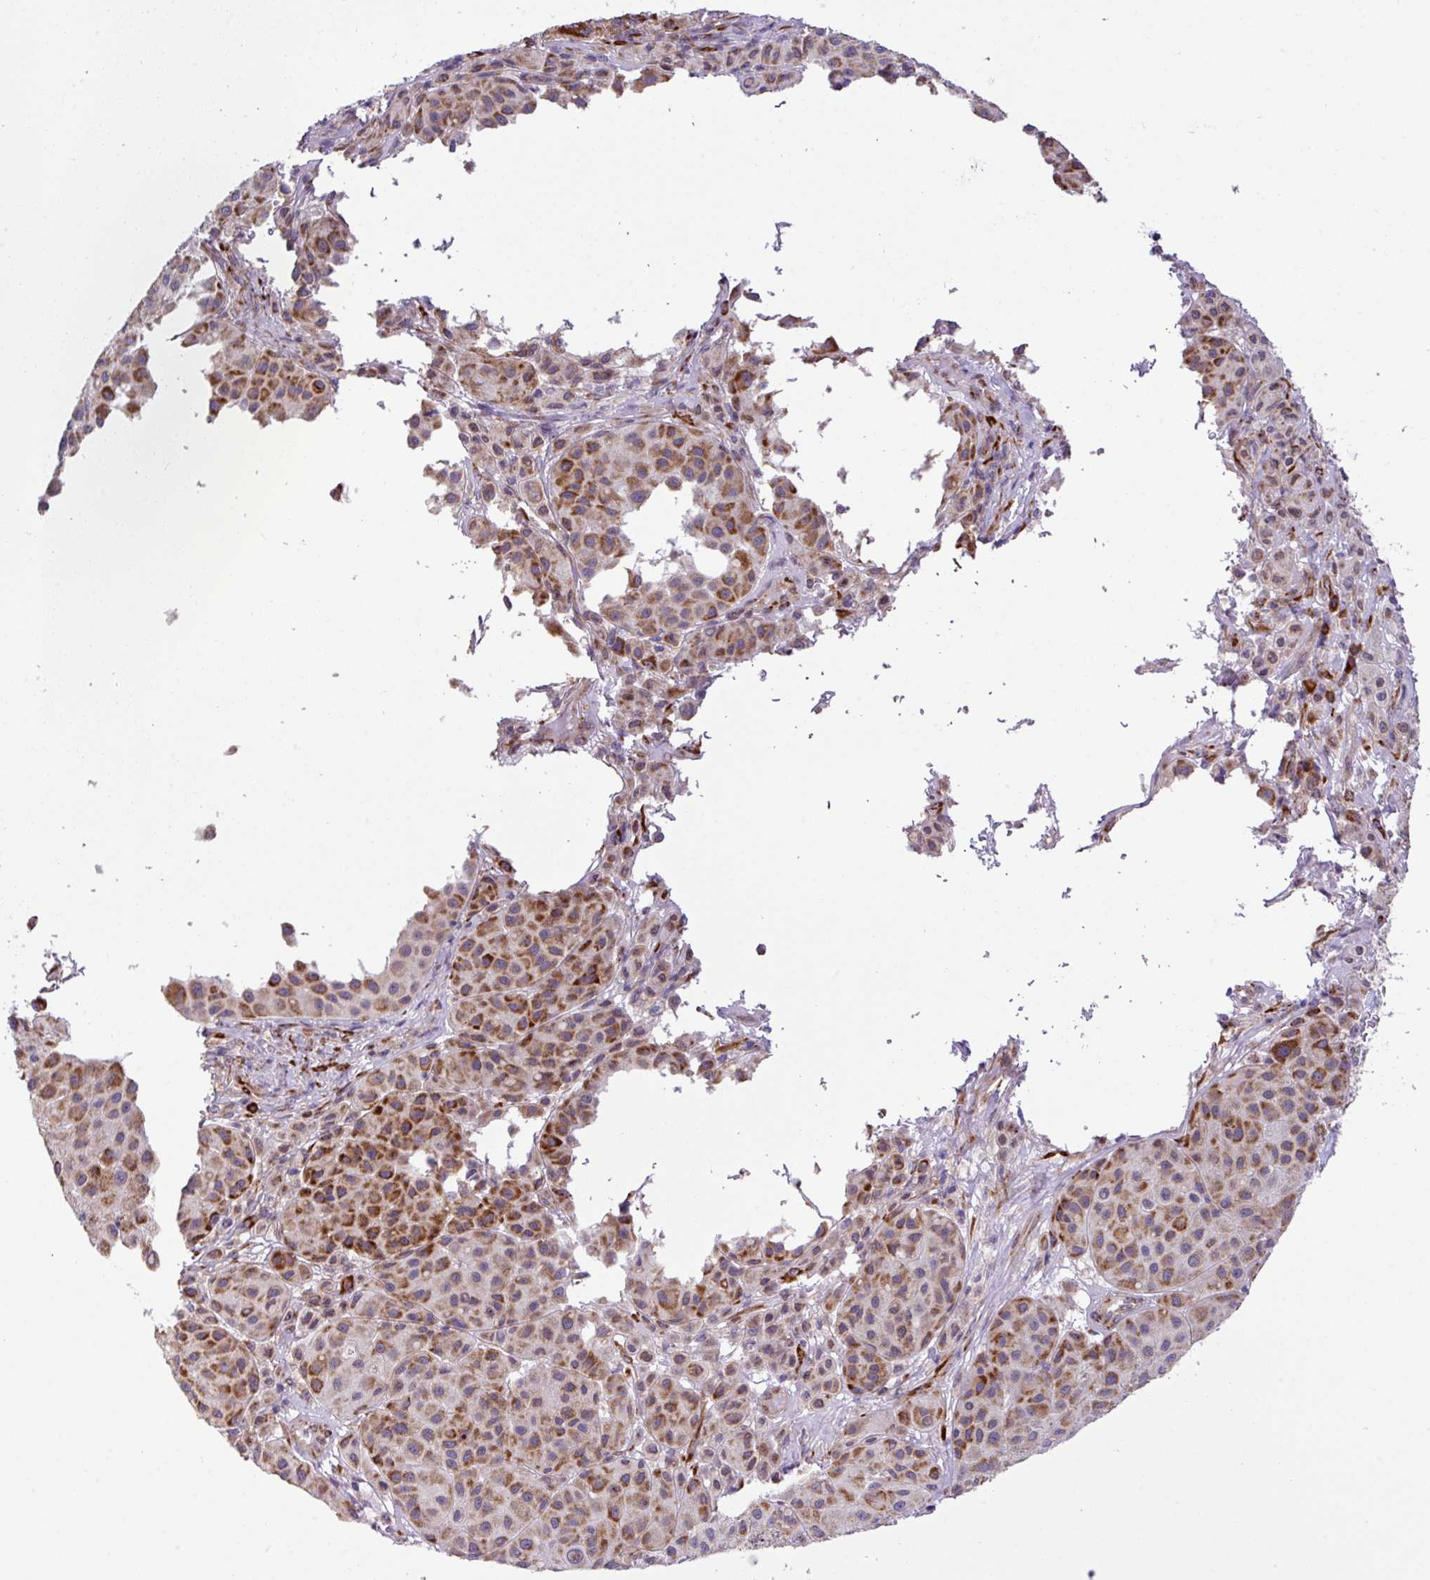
{"staining": {"intensity": "moderate", "quantity": ">75%", "location": "cytoplasmic/membranous"}, "tissue": "melanoma", "cell_type": "Tumor cells", "image_type": "cancer", "snomed": [{"axis": "morphology", "description": "Malignant melanoma, Metastatic site"}, {"axis": "topography", "description": "Smooth muscle"}], "caption": "Malignant melanoma (metastatic site) stained with a protein marker shows moderate staining in tumor cells.", "gene": "CFAP97", "patient": {"sex": "male", "age": 41}}